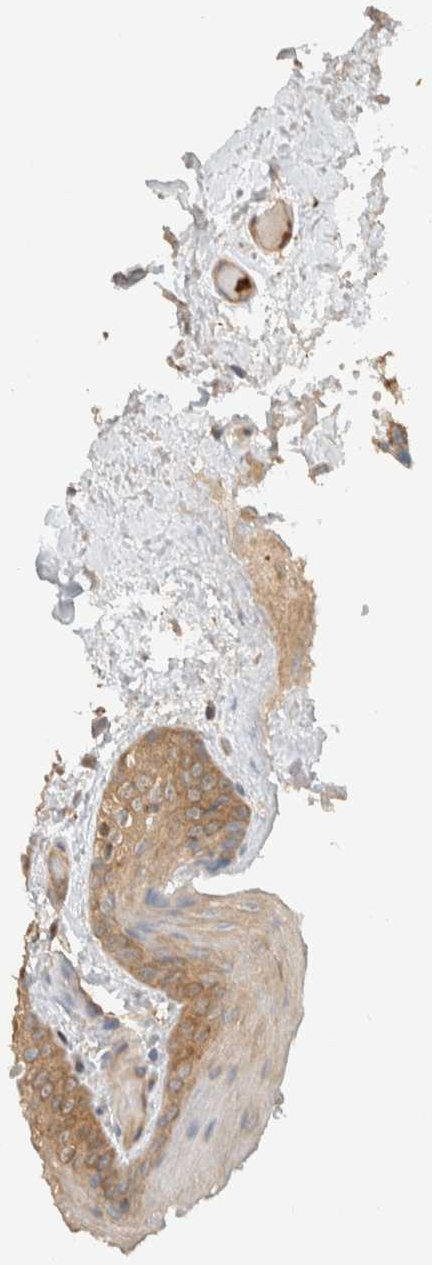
{"staining": {"intensity": "moderate", "quantity": ">75%", "location": "cytoplasmic/membranous"}, "tissue": "oral mucosa", "cell_type": "Squamous epithelial cells", "image_type": "normal", "snomed": [{"axis": "morphology", "description": "Normal tissue, NOS"}, {"axis": "morphology", "description": "Squamous cell carcinoma, NOS"}, {"axis": "topography", "description": "Oral tissue"}, {"axis": "topography", "description": "Head-Neck"}], "caption": "This photomicrograph displays immunohistochemistry staining of unremarkable oral mucosa, with medium moderate cytoplasmic/membranous staining in about >75% of squamous epithelial cells.", "gene": "ADSS2", "patient": {"sex": "male", "age": 71}}